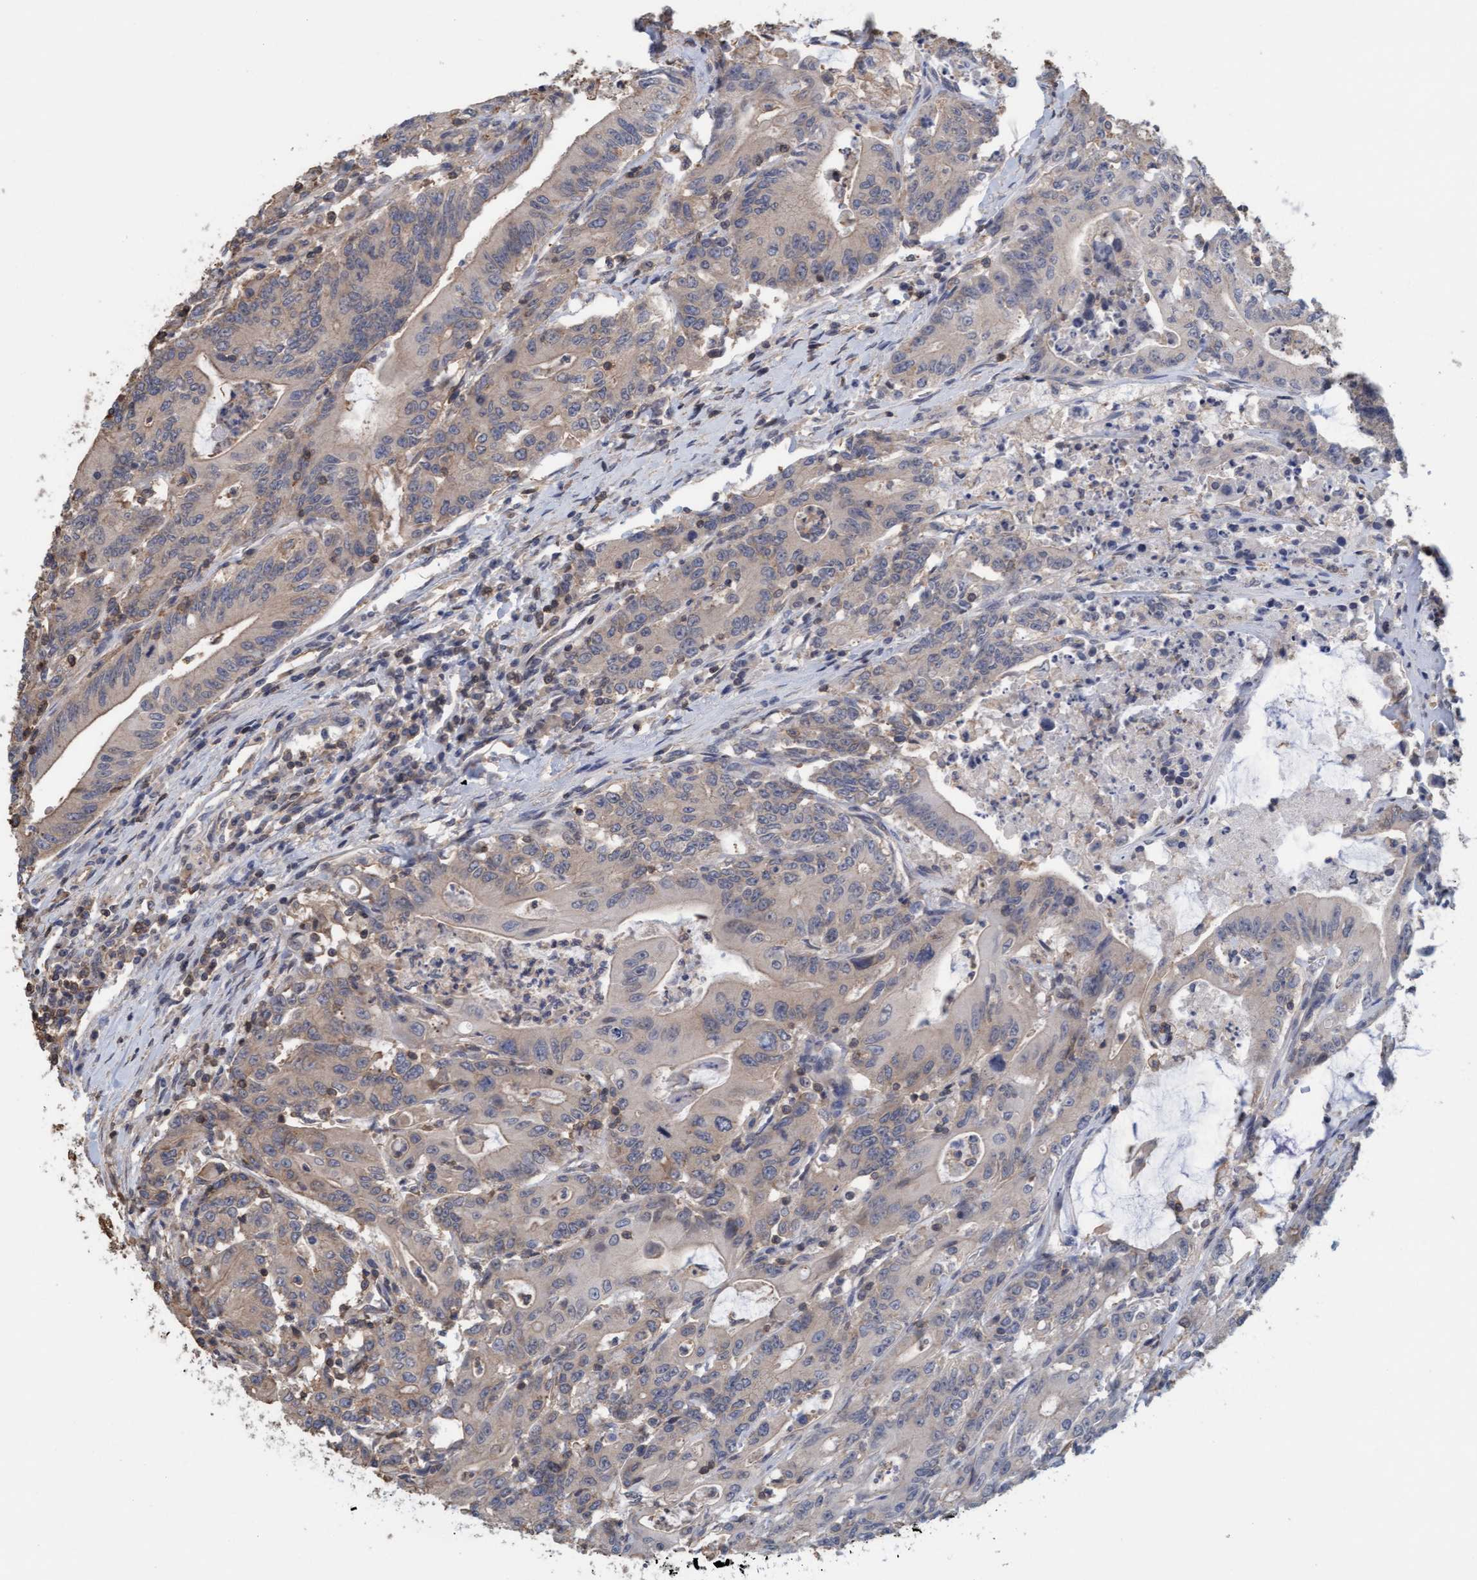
{"staining": {"intensity": "weak", "quantity": "<25%", "location": "cytoplasmic/membranous"}, "tissue": "colorectal cancer", "cell_type": "Tumor cells", "image_type": "cancer", "snomed": [{"axis": "morphology", "description": "Adenocarcinoma, NOS"}, {"axis": "topography", "description": "Colon"}], "caption": "Colorectal cancer stained for a protein using immunohistochemistry (IHC) shows no expression tumor cells.", "gene": "FXR2", "patient": {"sex": "female", "age": 77}}